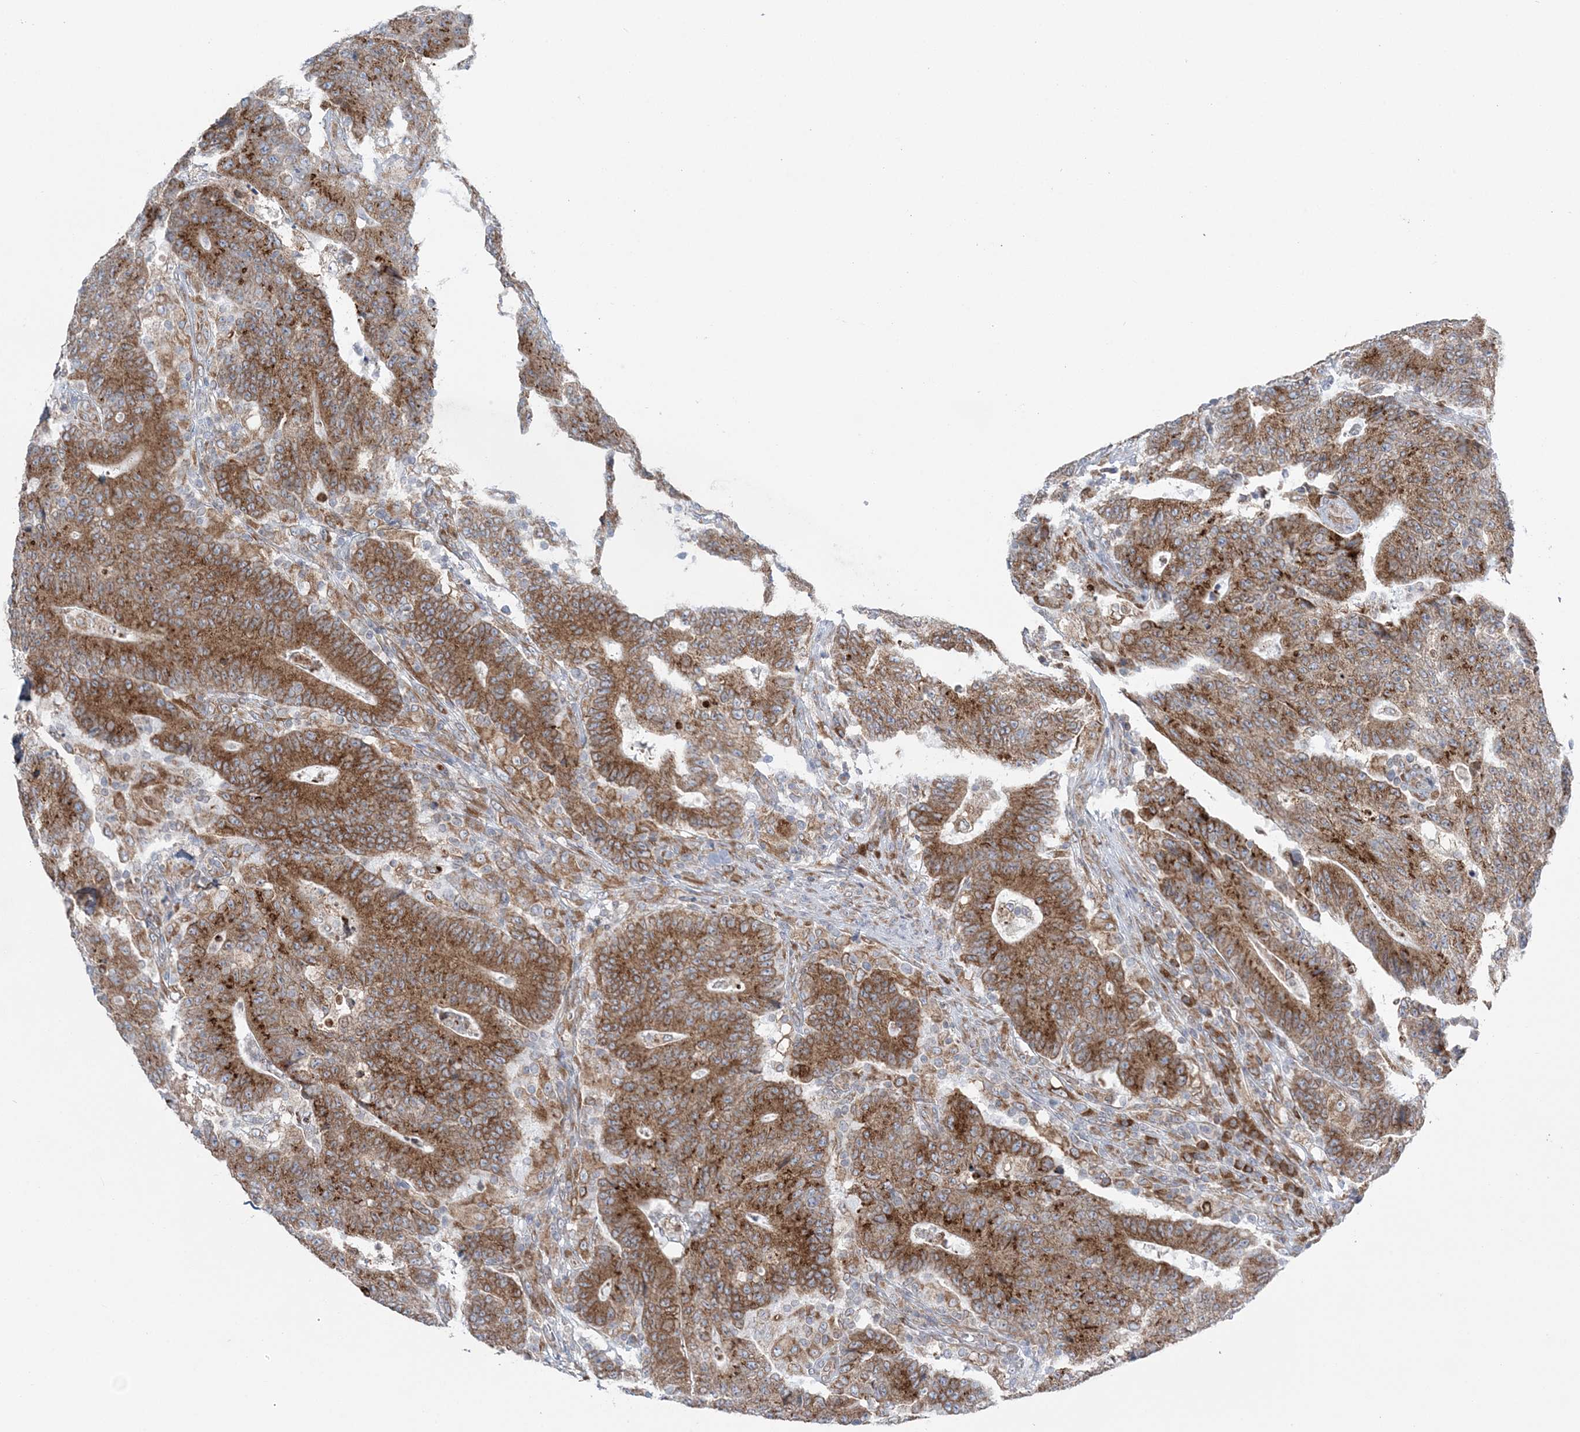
{"staining": {"intensity": "moderate", "quantity": ">75%", "location": "cytoplasmic/membranous"}, "tissue": "colorectal cancer", "cell_type": "Tumor cells", "image_type": "cancer", "snomed": [{"axis": "morphology", "description": "Normal tissue, NOS"}, {"axis": "morphology", "description": "Adenocarcinoma, NOS"}, {"axis": "topography", "description": "Colon"}], "caption": "Adenocarcinoma (colorectal) stained with DAB IHC exhibits medium levels of moderate cytoplasmic/membranous expression in approximately >75% of tumor cells.", "gene": "TMED10", "patient": {"sex": "female", "age": 75}}